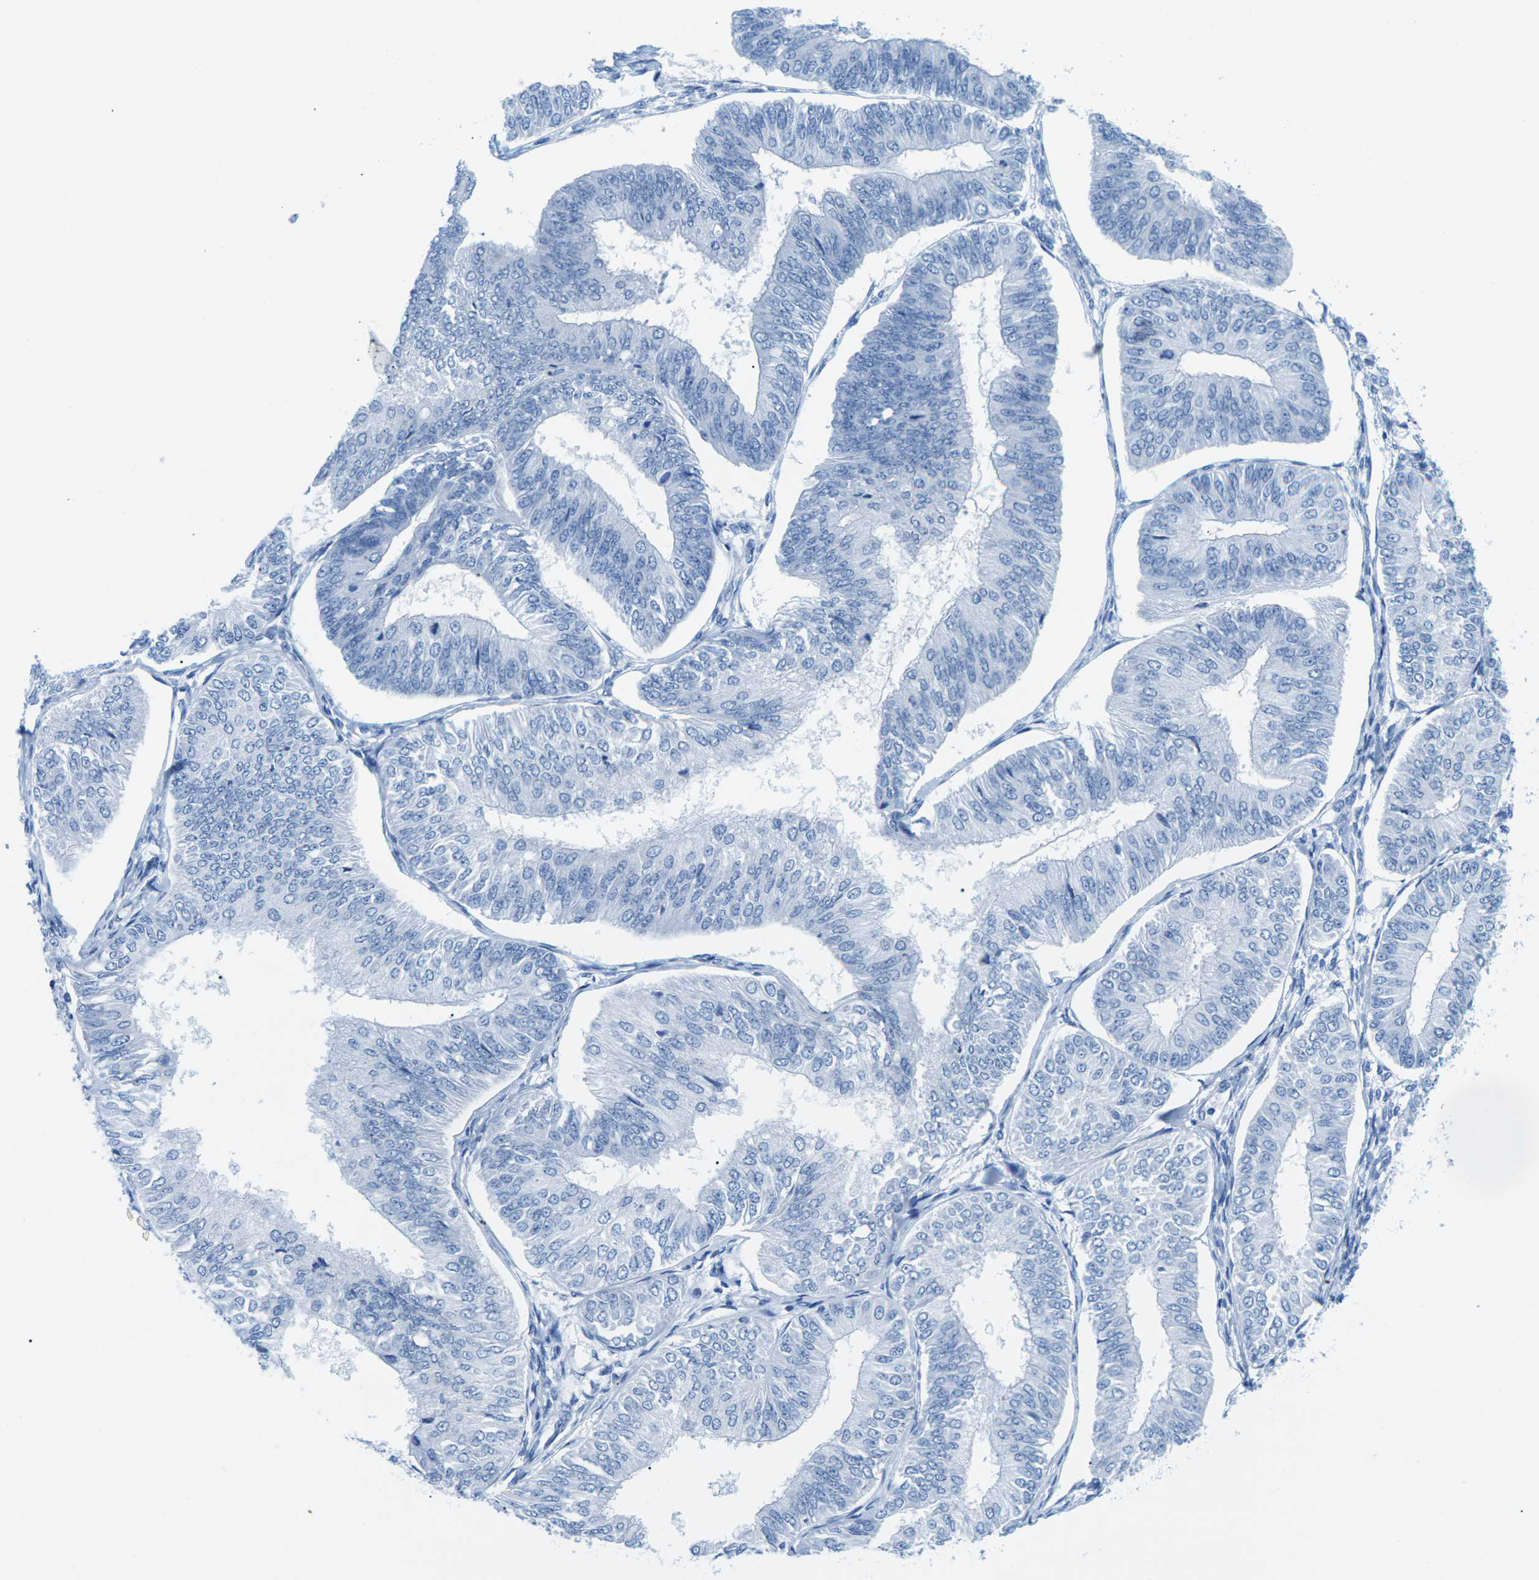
{"staining": {"intensity": "negative", "quantity": "none", "location": "none"}, "tissue": "endometrial cancer", "cell_type": "Tumor cells", "image_type": "cancer", "snomed": [{"axis": "morphology", "description": "Adenocarcinoma, NOS"}, {"axis": "topography", "description": "Endometrium"}], "caption": "This is an immunohistochemistry (IHC) image of endometrial cancer. There is no positivity in tumor cells.", "gene": "SLC12A1", "patient": {"sex": "female", "age": 58}}